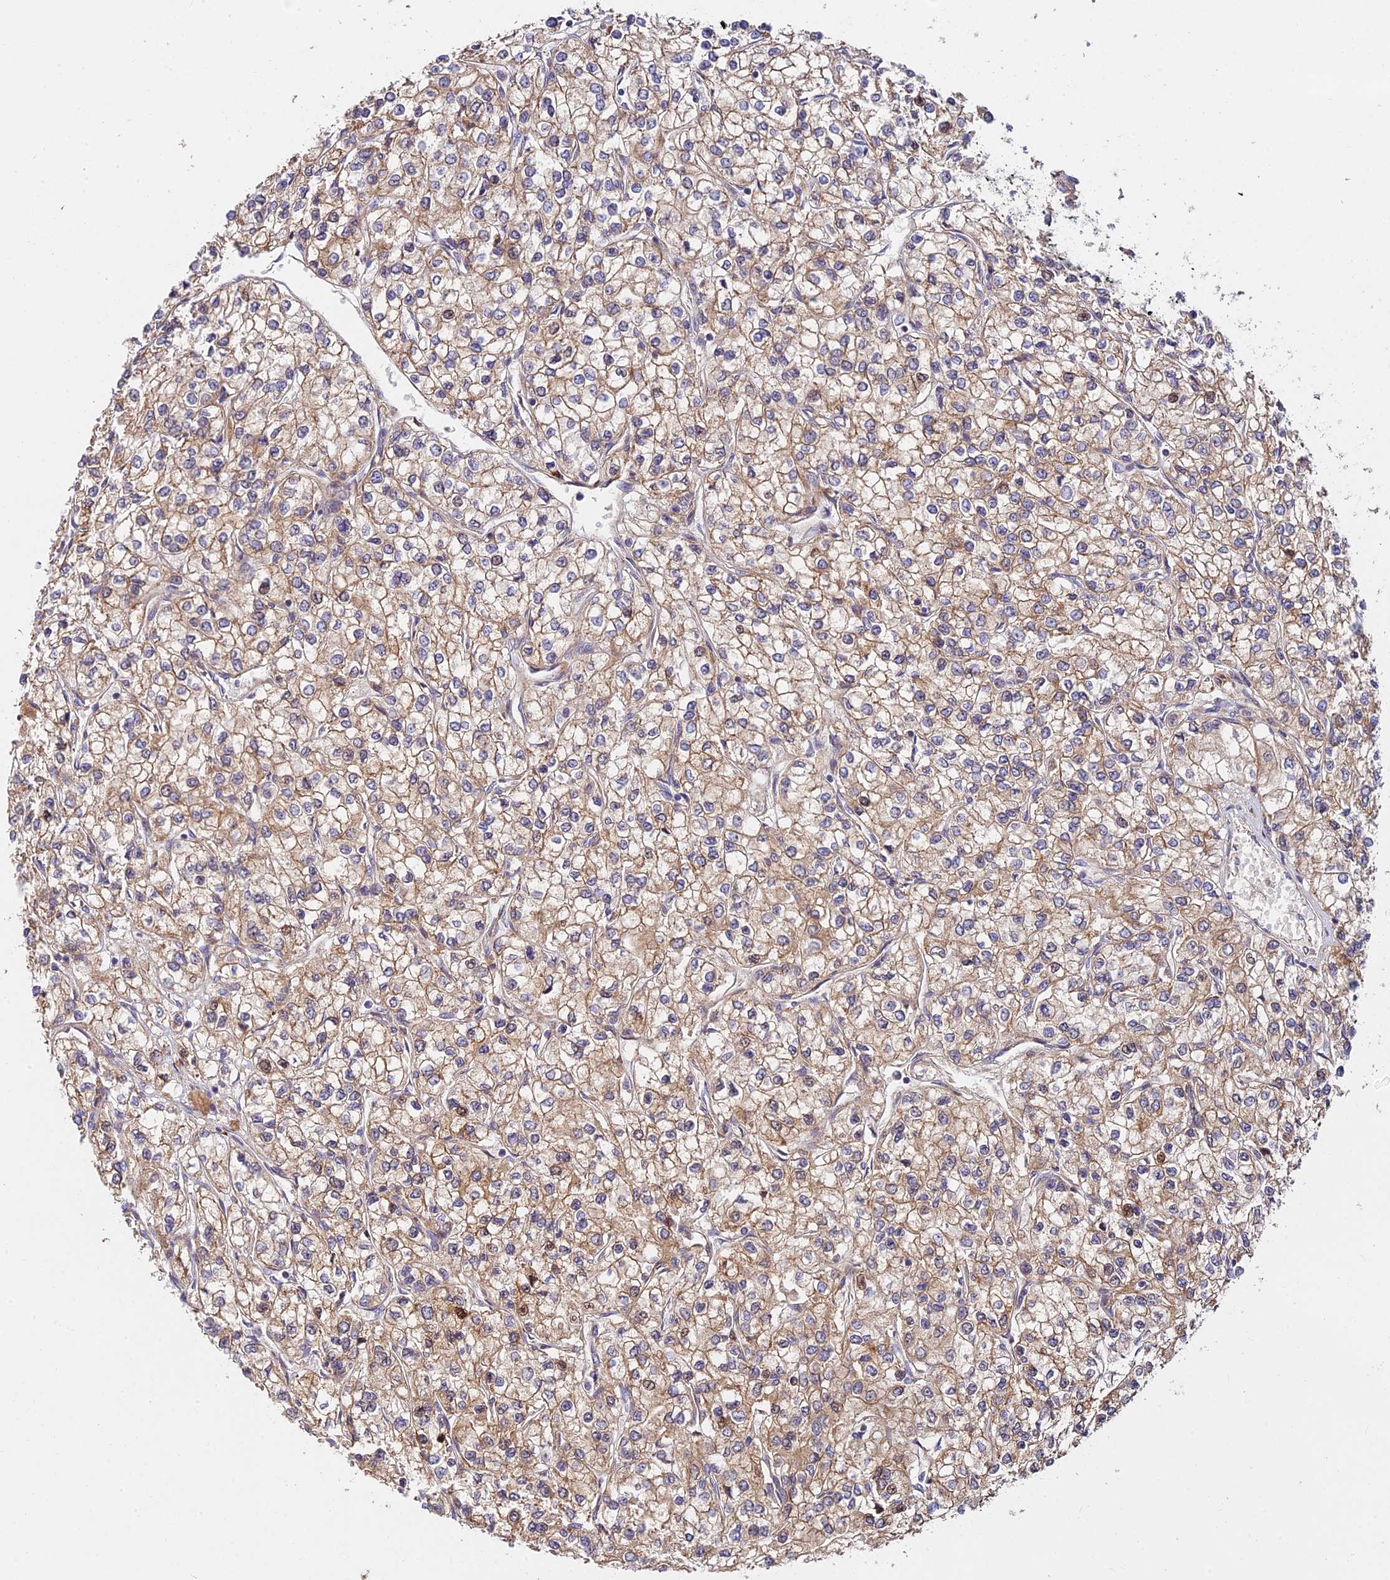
{"staining": {"intensity": "weak", "quantity": ">75%", "location": "cytoplasmic/membranous"}, "tissue": "renal cancer", "cell_type": "Tumor cells", "image_type": "cancer", "snomed": [{"axis": "morphology", "description": "Adenocarcinoma, NOS"}, {"axis": "topography", "description": "Kidney"}], "caption": "The micrograph exhibits immunohistochemical staining of adenocarcinoma (renal). There is weak cytoplasmic/membranous staining is seen in about >75% of tumor cells. (DAB IHC with brightfield microscopy, high magnification).", "gene": "FUOM", "patient": {"sex": "male", "age": 80}}